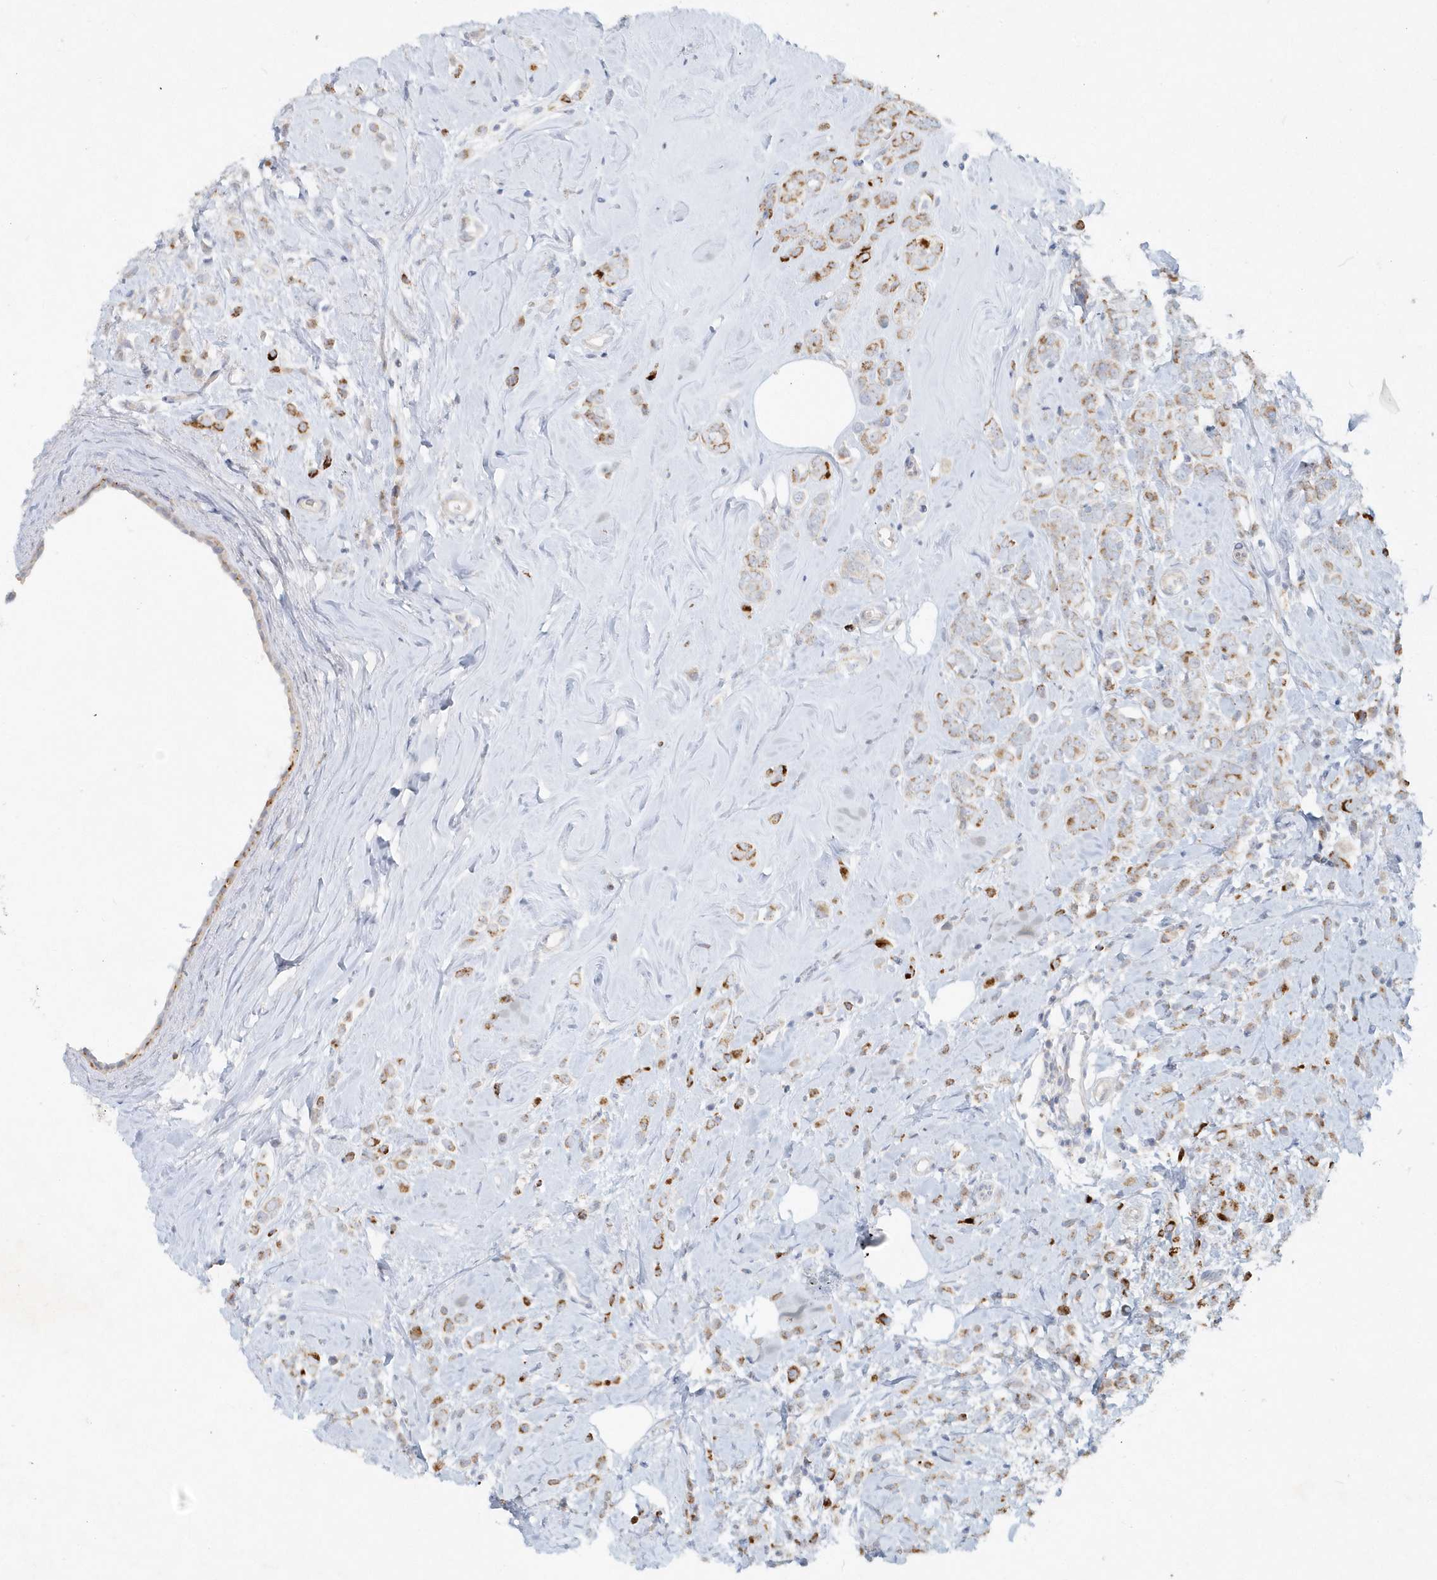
{"staining": {"intensity": "moderate", "quantity": ">75%", "location": "cytoplasmic/membranous"}, "tissue": "breast cancer", "cell_type": "Tumor cells", "image_type": "cancer", "snomed": [{"axis": "morphology", "description": "Lobular carcinoma"}, {"axis": "topography", "description": "Breast"}], "caption": "This is a histology image of immunohistochemistry (IHC) staining of lobular carcinoma (breast), which shows moderate expression in the cytoplasmic/membranous of tumor cells.", "gene": "DNAH1", "patient": {"sex": "female", "age": 47}}